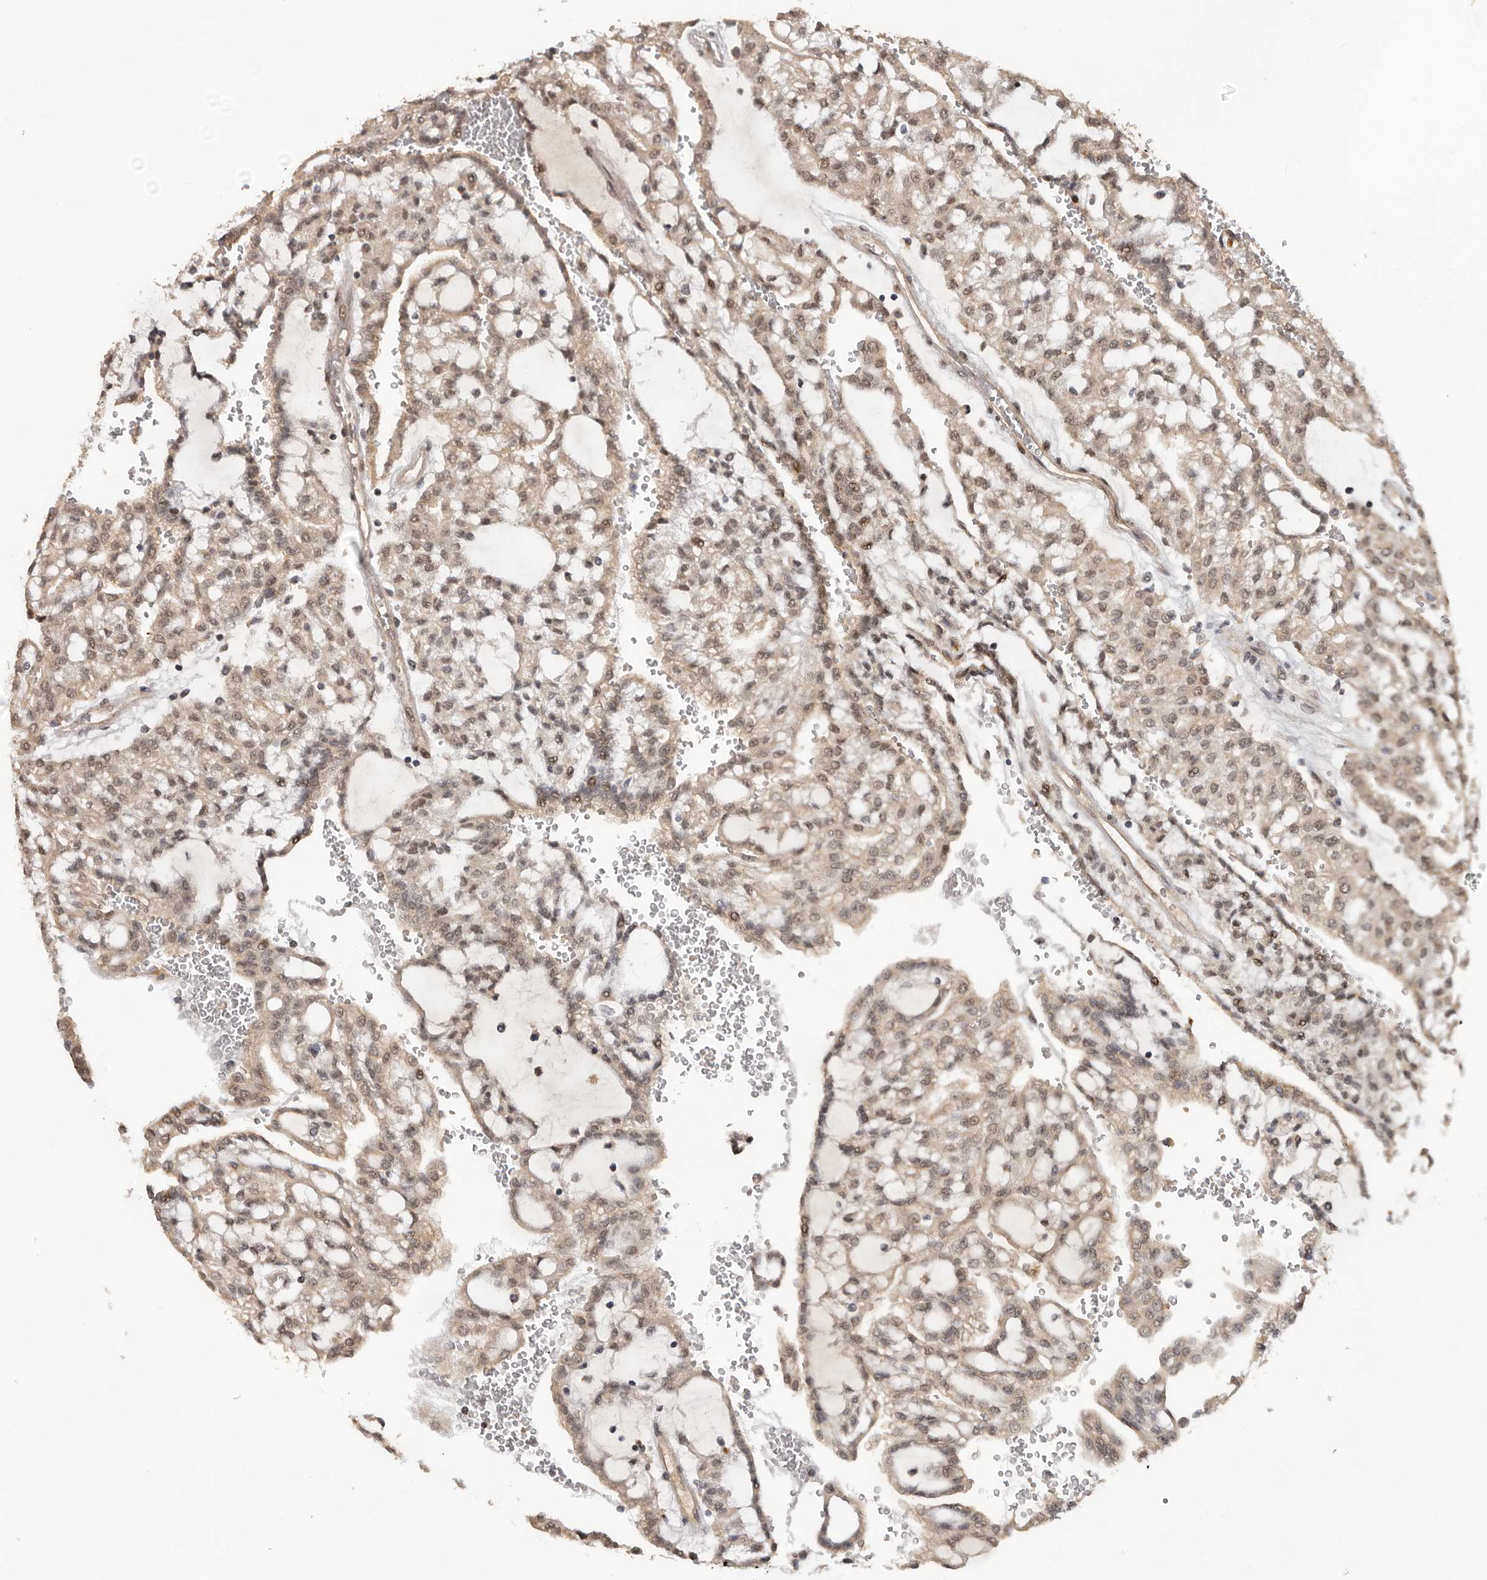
{"staining": {"intensity": "moderate", "quantity": ">75%", "location": "nuclear"}, "tissue": "renal cancer", "cell_type": "Tumor cells", "image_type": "cancer", "snomed": [{"axis": "morphology", "description": "Adenocarcinoma, NOS"}, {"axis": "topography", "description": "Kidney"}], "caption": "Immunohistochemistry (IHC) photomicrograph of renal cancer stained for a protein (brown), which demonstrates medium levels of moderate nuclear positivity in about >75% of tumor cells.", "gene": "HENMT1", "patient": {"sex": "male", "age": 63}}